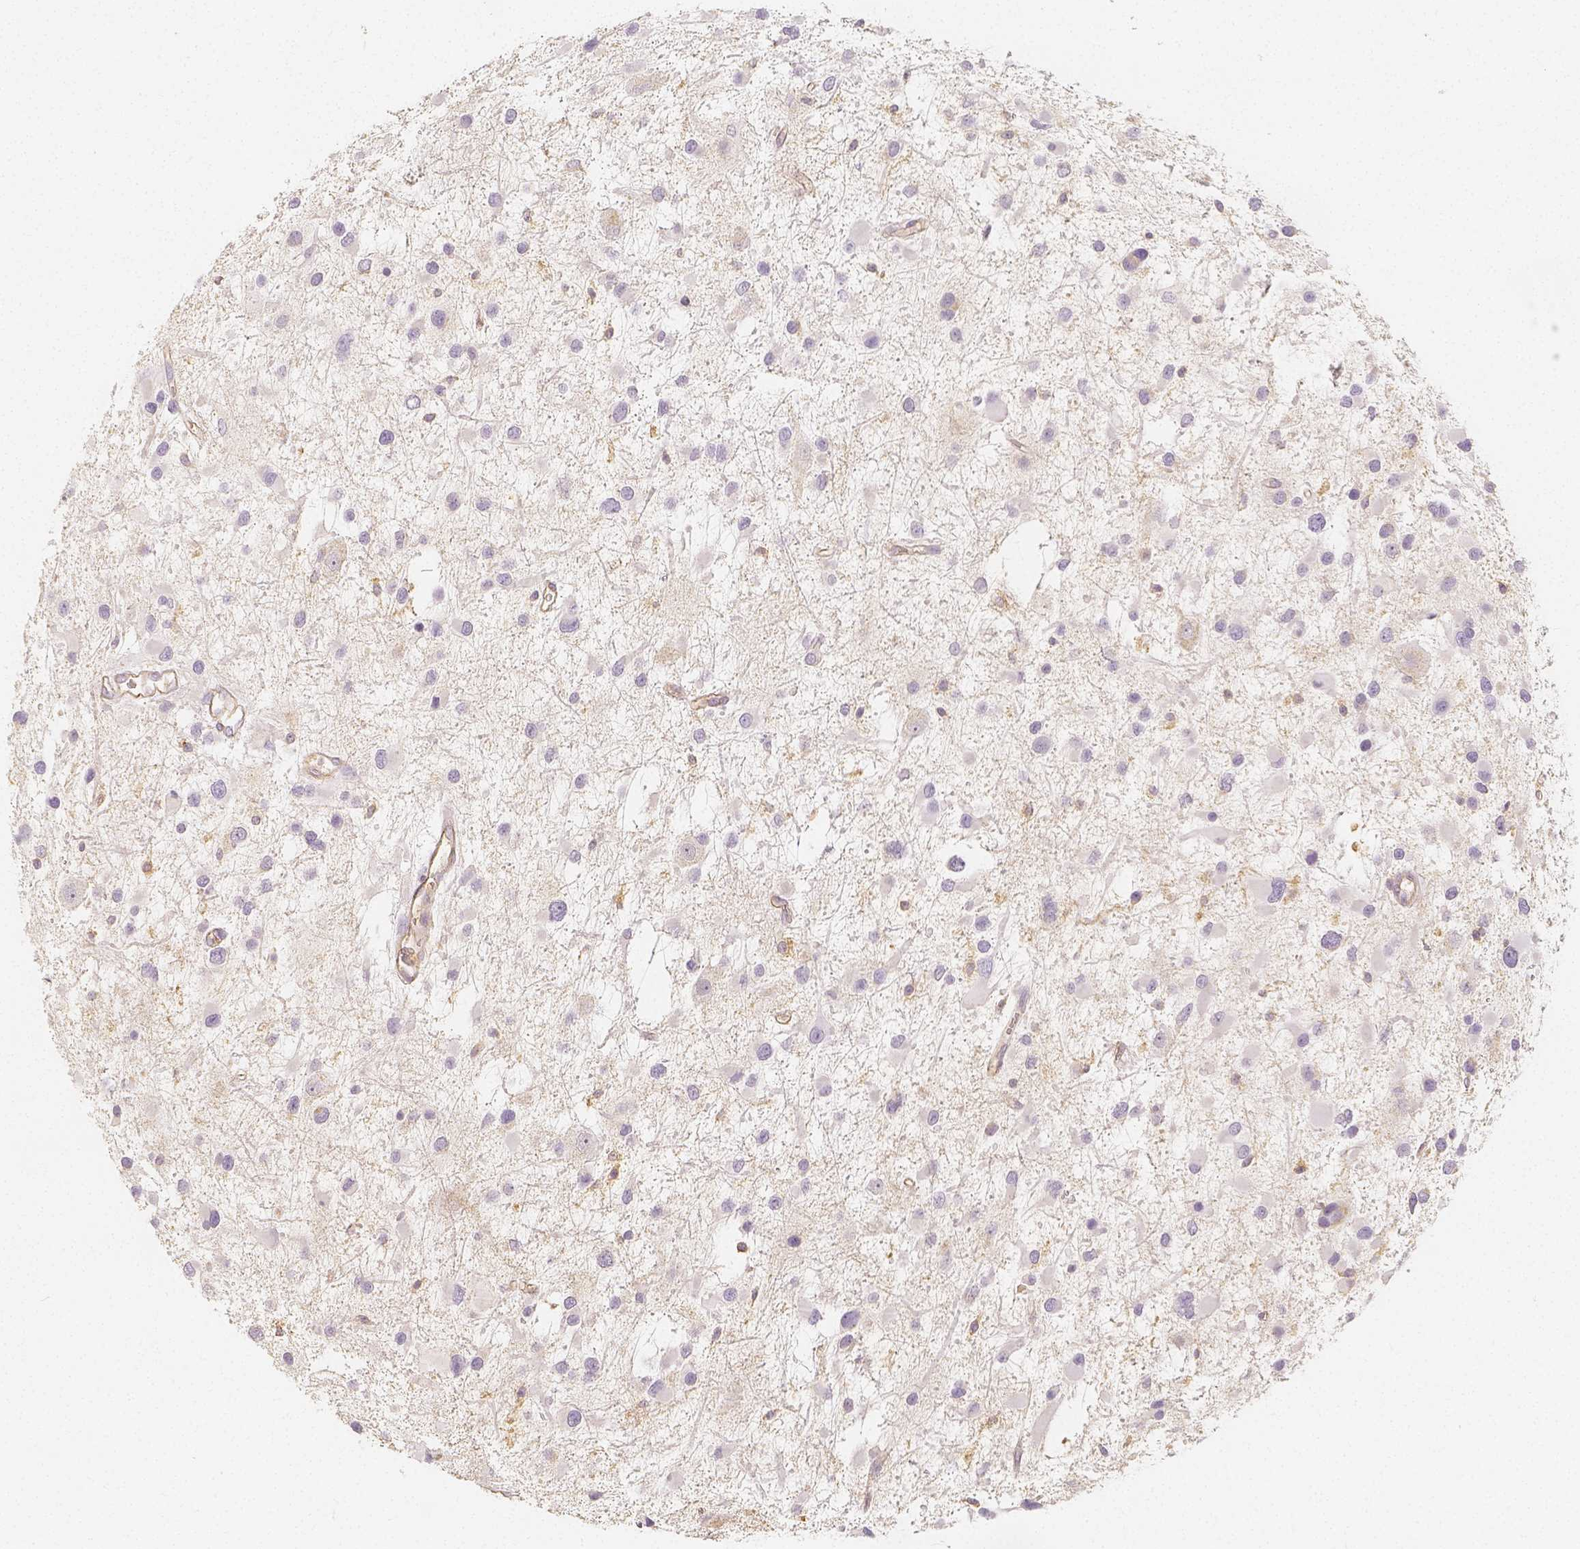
{"staining": {"intensity": "negative", "quantity": "none", "location": "none"}, "tissue": "glioma", "cell_type": "Tumor cells", "image_type": "cancer", "snomed": [{"axis": "morphology", "description": "Glioma, malignant, Low grade"}, {"axis": "topography", "description": "Brain"}], "caption": "A high-resolution image shows immunohistochemistry staining of glioma, which reveals no significant expression in tumor cells.", "gene": "PTPRJ", "patient": {"sex": "female", "age": 32}}